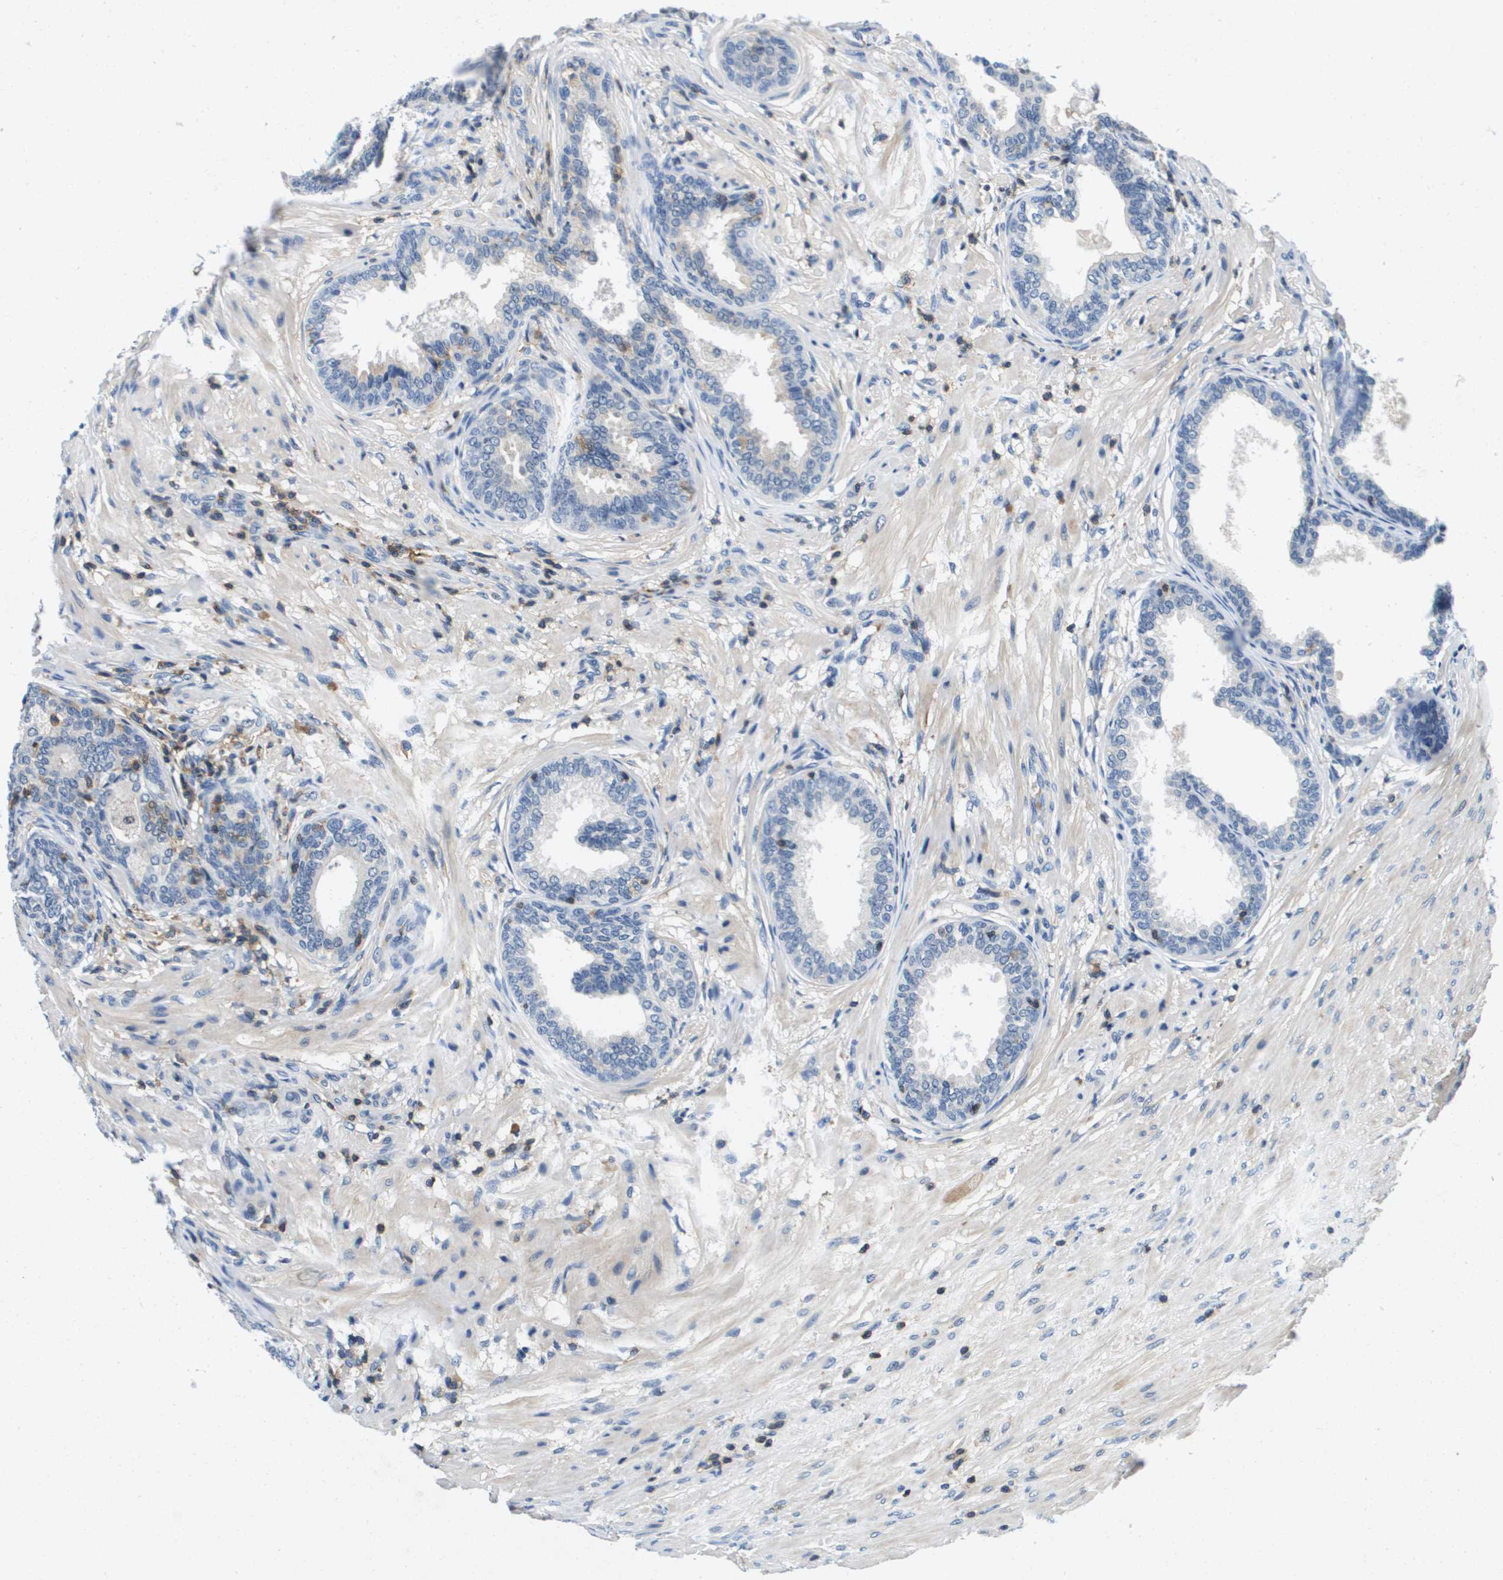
{"staining": {"intensity": "negative", "quantity": "none", "location": "none"}, "tissue": "prostate", "cell_type": "Glandular cells", "image_type": "normal", "snomed": [{"axis": "morphology", "description": "Normal tissue, NOS"}, {"axis": "topography", "description": "Prostate"}], "caption": "The immunohistochemistry (IHC) image has no significant positivity in glandular cells of prostate. (Brightfield microscopy of DAB immunohistochemistry (IHC) at high magnification).", "gene": "KCNQ5", "patient": {"sex": "male", "age": 76}}